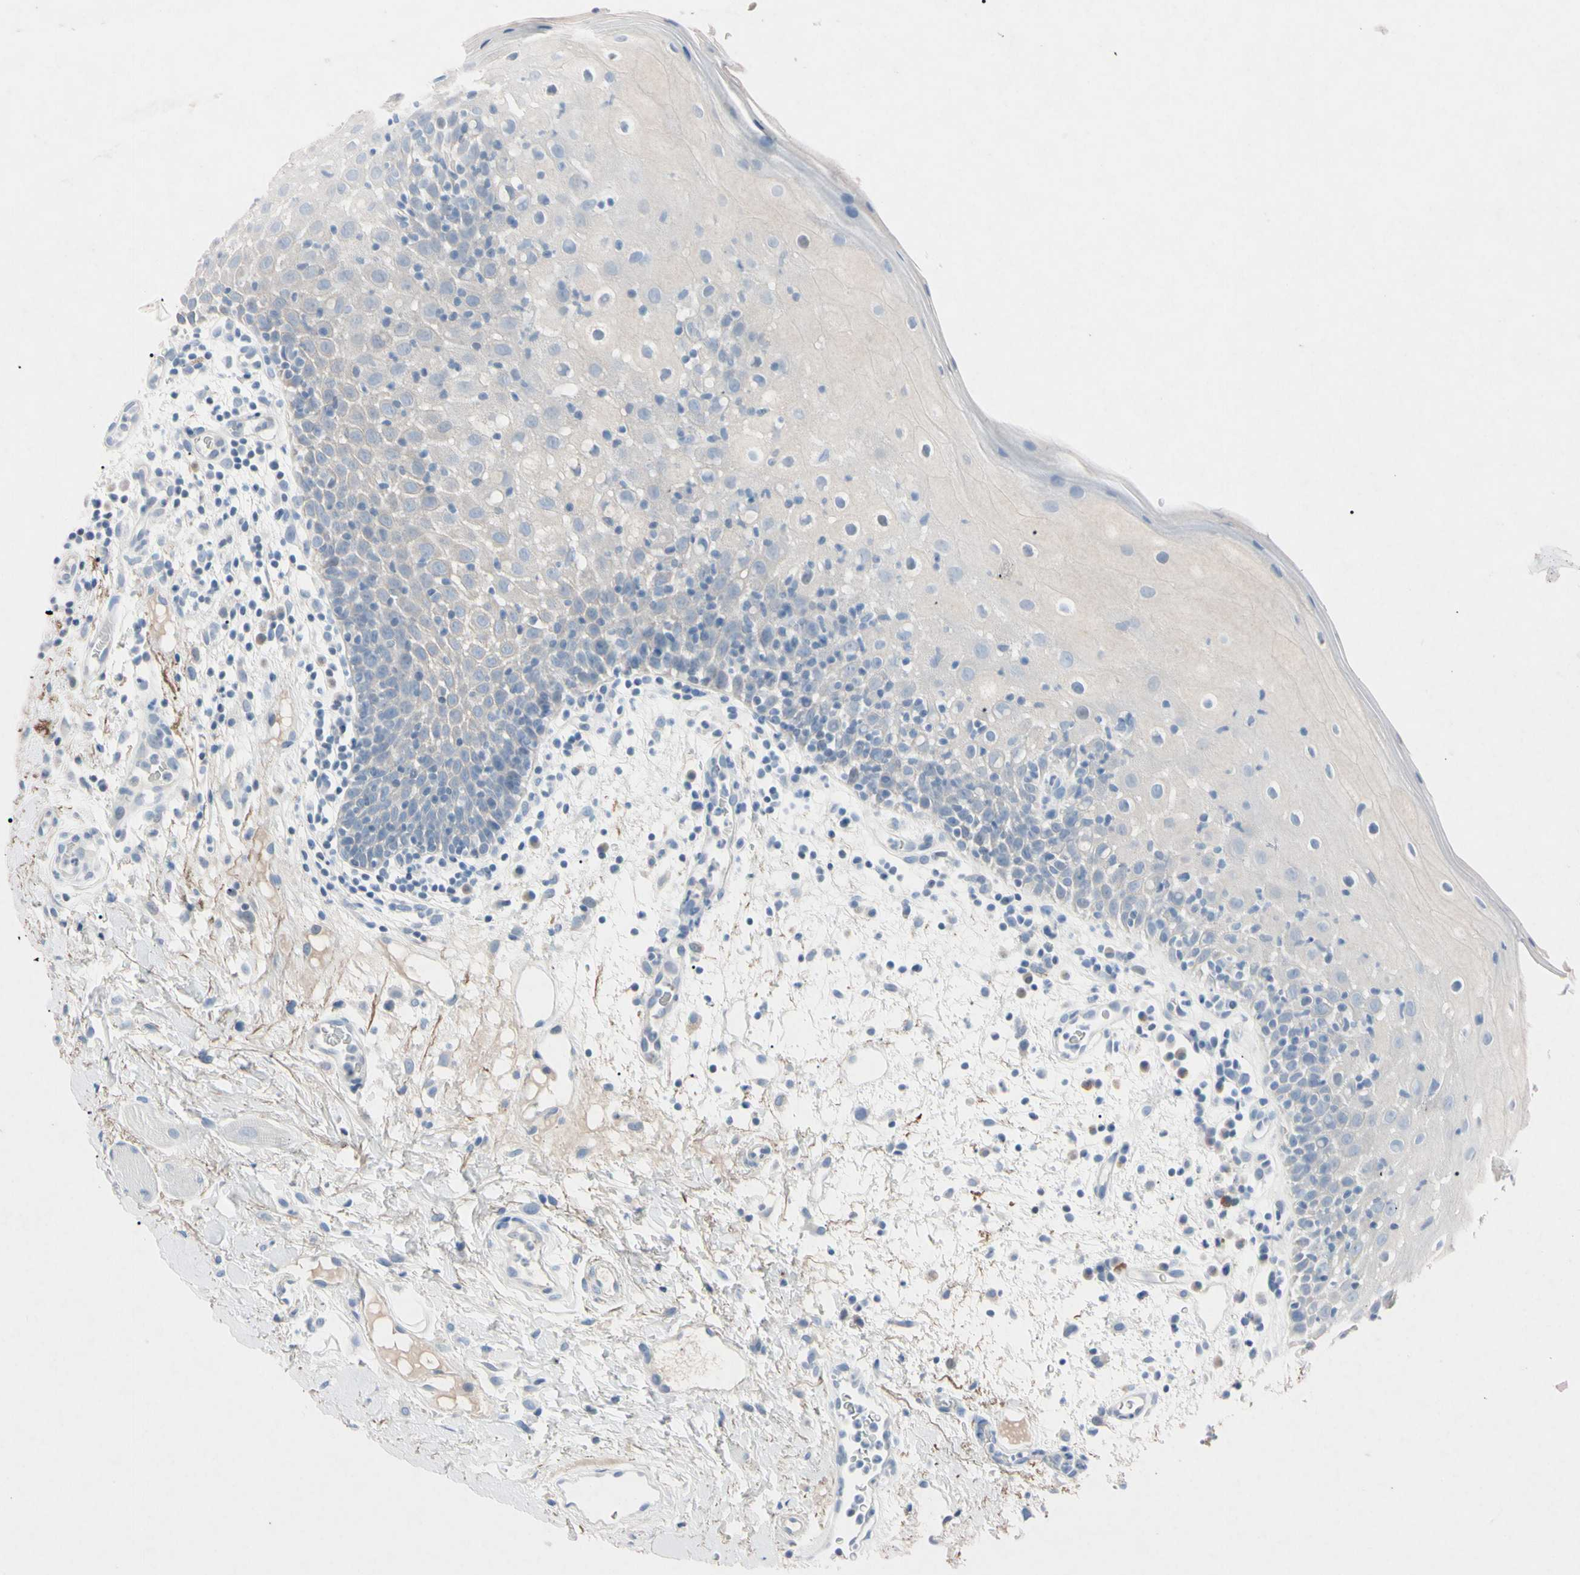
{"staining": {"intensity": "negative", "quantity": "none", "location": "none"}, "tissue": "oral mucosa", "cell_type": "Squamous epithelial cells", "image_type": "normal", "snomed": [{"axis": "morphology", "description": "Normal tissue, NOS"}, {"axis": "morphology", "description": "Squamous cell carcinoma, NOS"}, {"axis": "topography", "description": "Skeletal muscle"}, {"axis": "topography", "description": "Oral tissue"}], "caption": "An IHC histopathology image of unremarkable oral mucosa is shown. There is no staining in squamous epithelial cells of oral mucosa.", "gene": "ELN", "patient": {"sex": "male", "age": 71}}